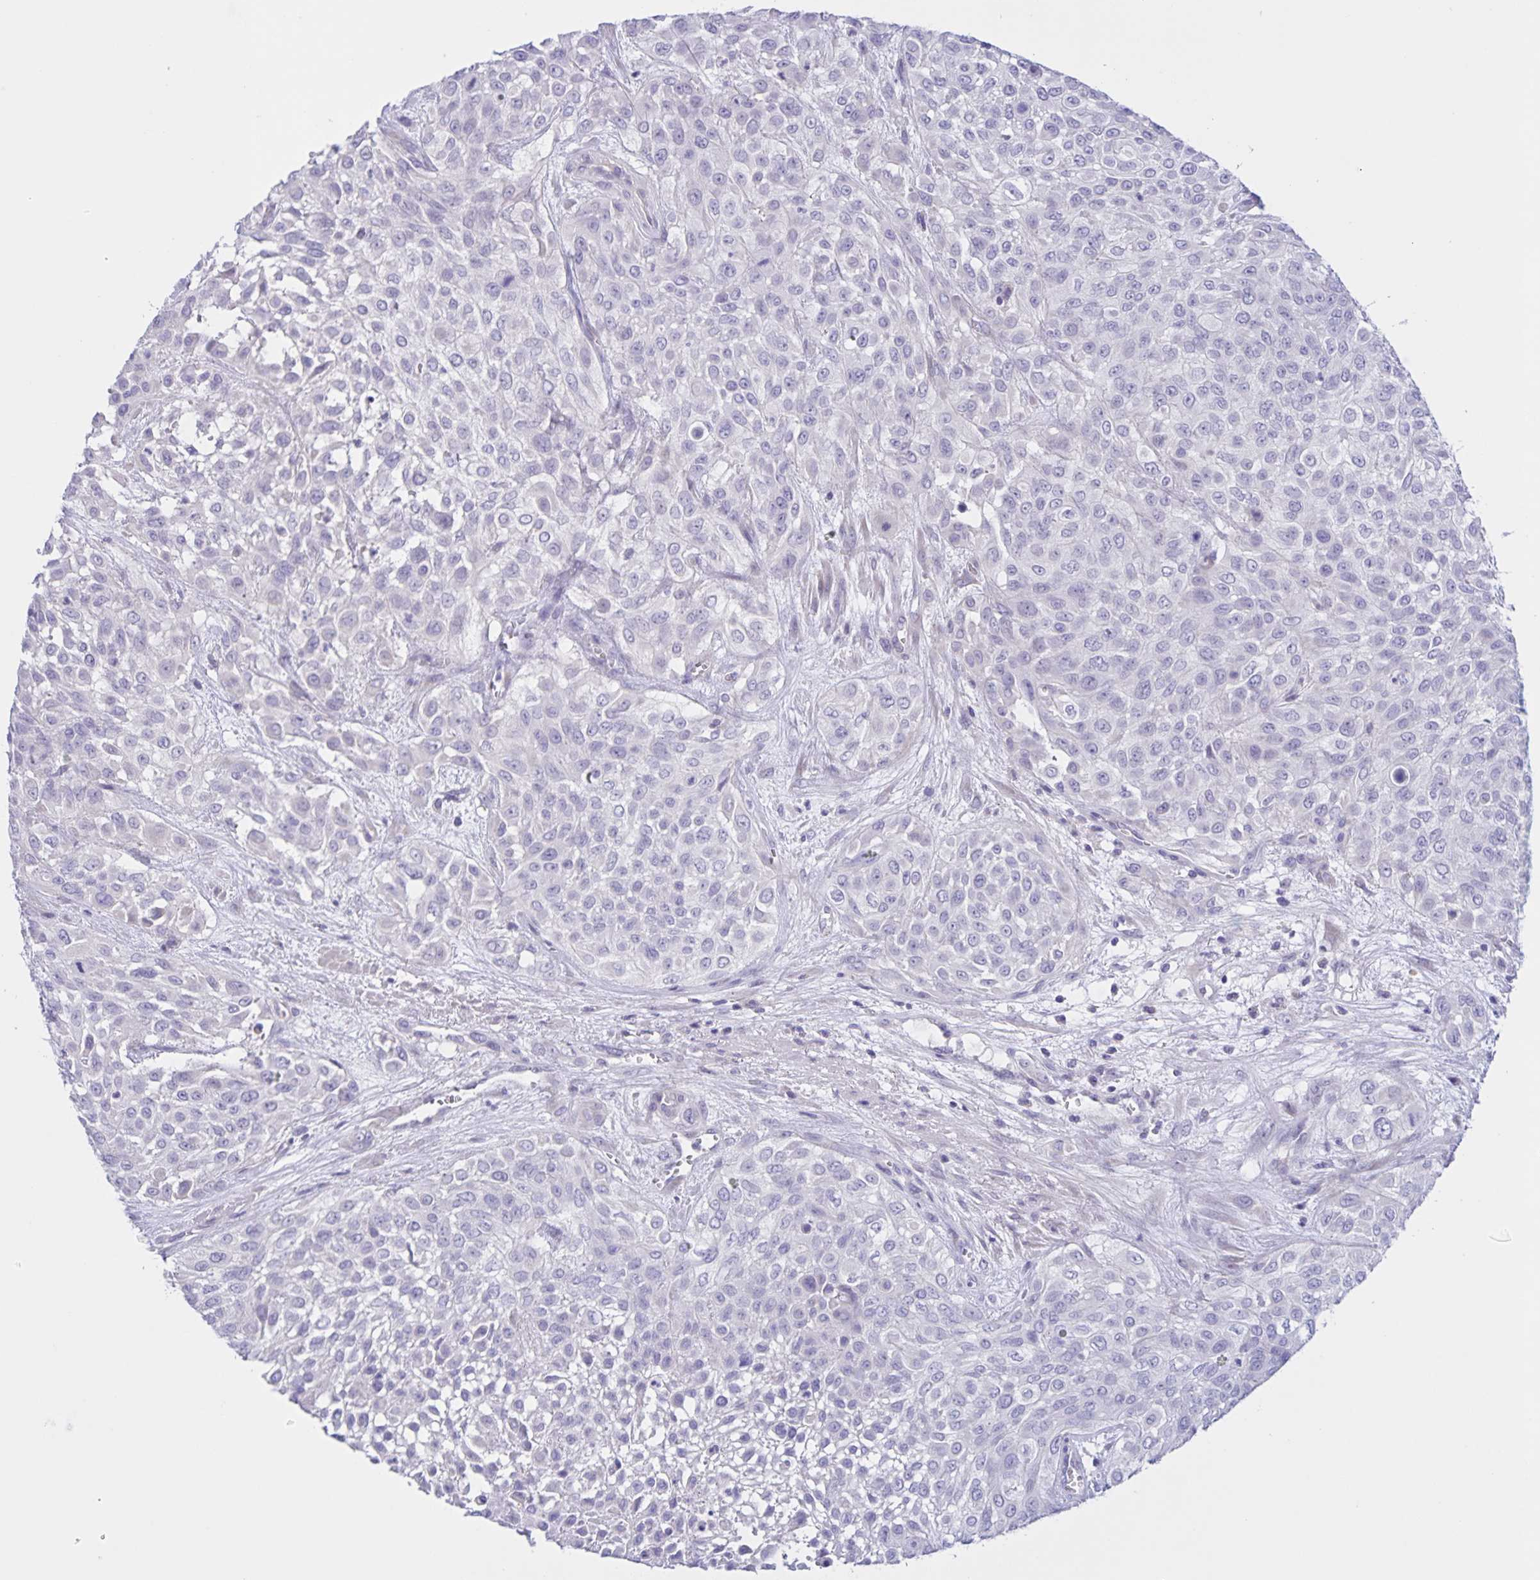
{"staining": {"intensity": "negative", "quantity": "none", "location": "none"}, "tissue": "urothelial cancer", "cell_type": "Tumor cells", "image_type": "cancer", "snomed": [{"axis": "morphology", "description": "Urothelial carcinoma, High grade"}, {"axis": "topography", "description": "Urinary bladder"}], "caption": "There is no significant positivity in tumor cells of urothelial cancer.", "gene": "DMGDH", "patient": {"sex": "male", "age": 57}}